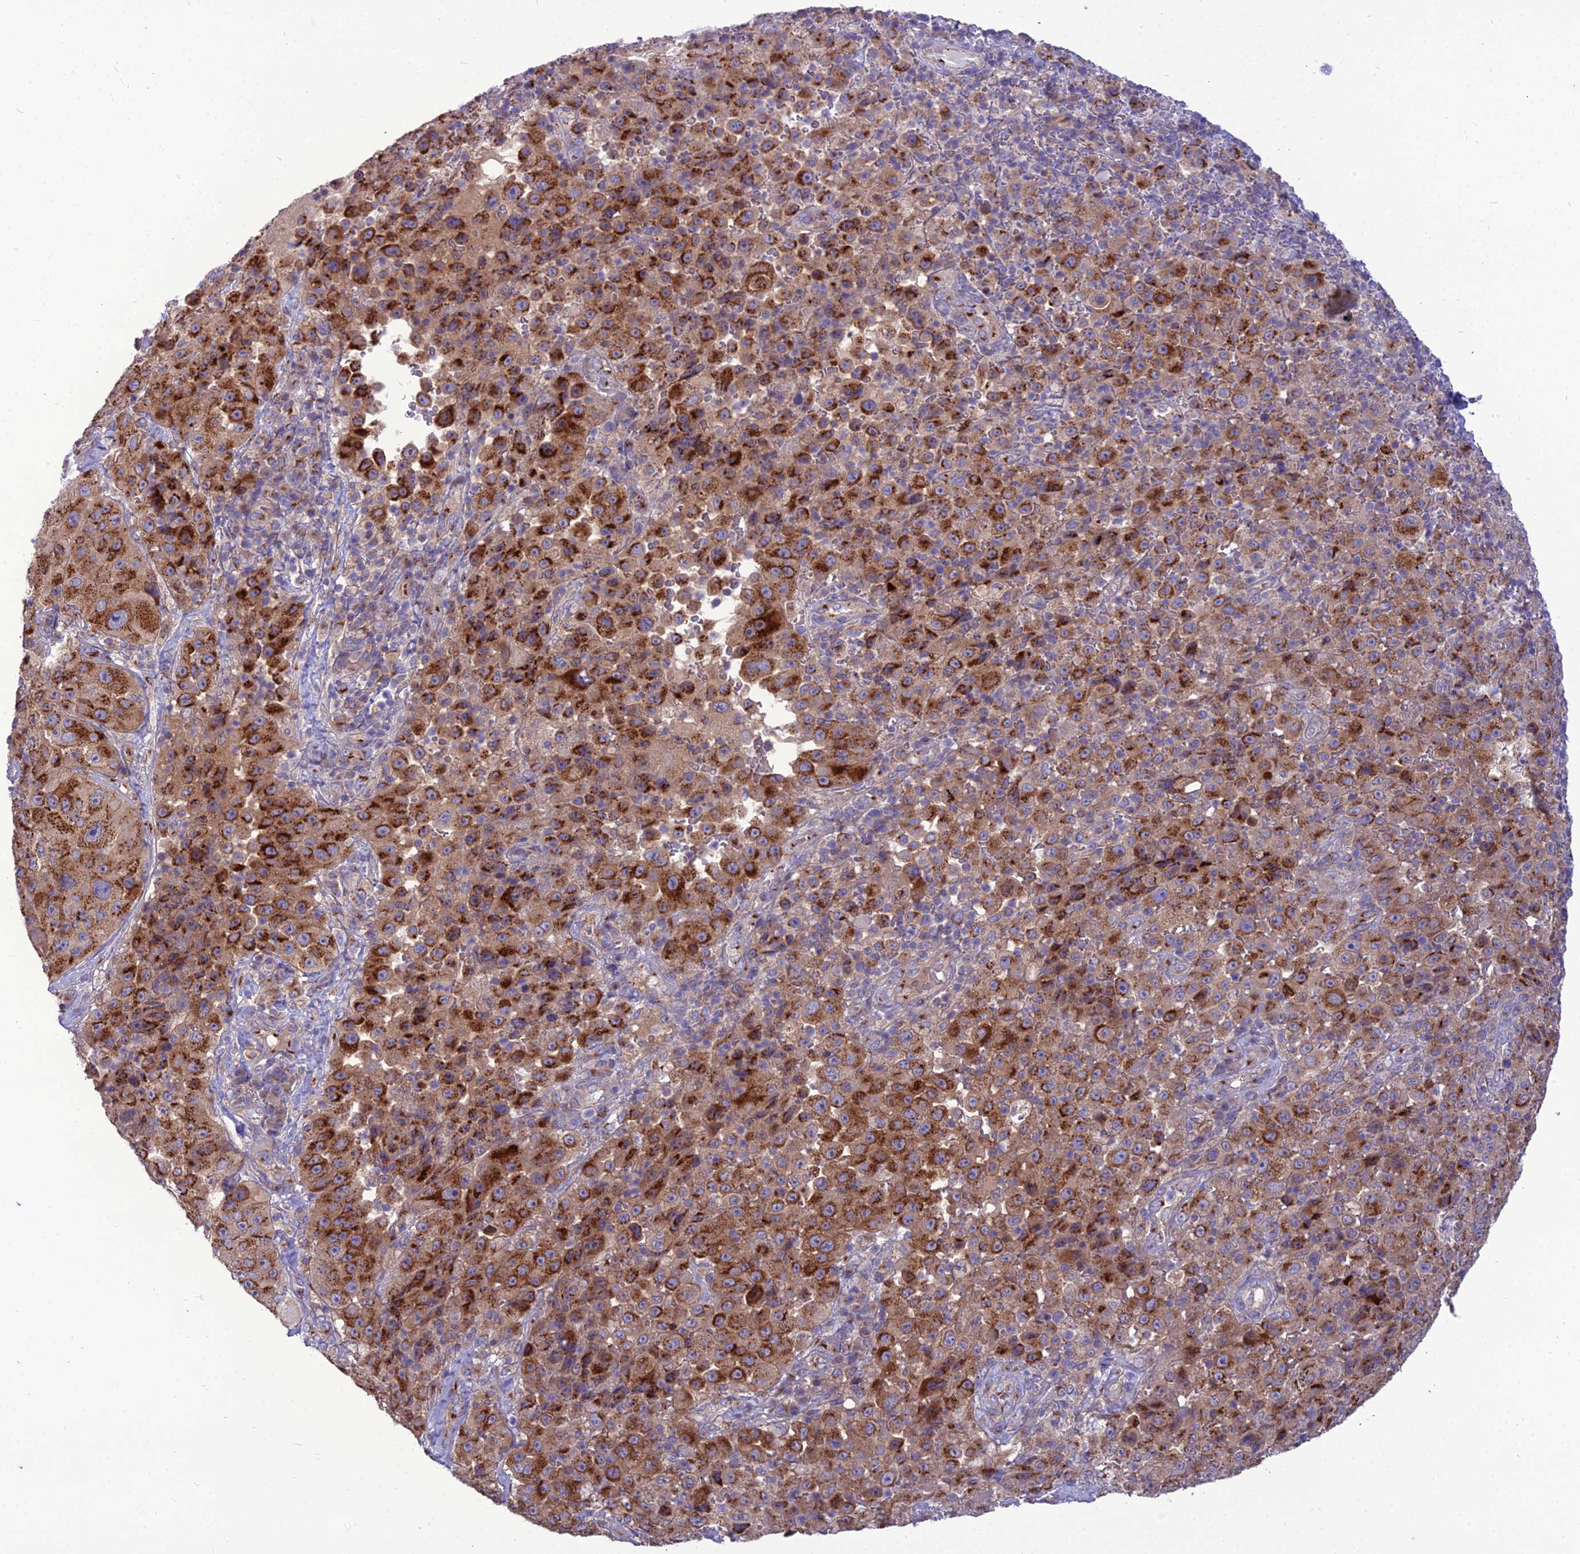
{"staining": {"intensity": "strong", "quantity": "25%-75%", "location": "cytoplasmic/membranous"}, "tissue": "melanoma", "cell_type": "Tumor cells", "image_type": "cancer", "snomed": [{"axis": "morphology", "description": "Malignant melanoma, Metastatic site"}, {"axis": "topography", "description": "Lymph node"}], "caption": "Melanoma stained for a protein exhibits strong cytoplasmic/membranous positivity in tumor cells.", "gene": "SPRYD7", "patient": {"sex": "male", "age": 62}}